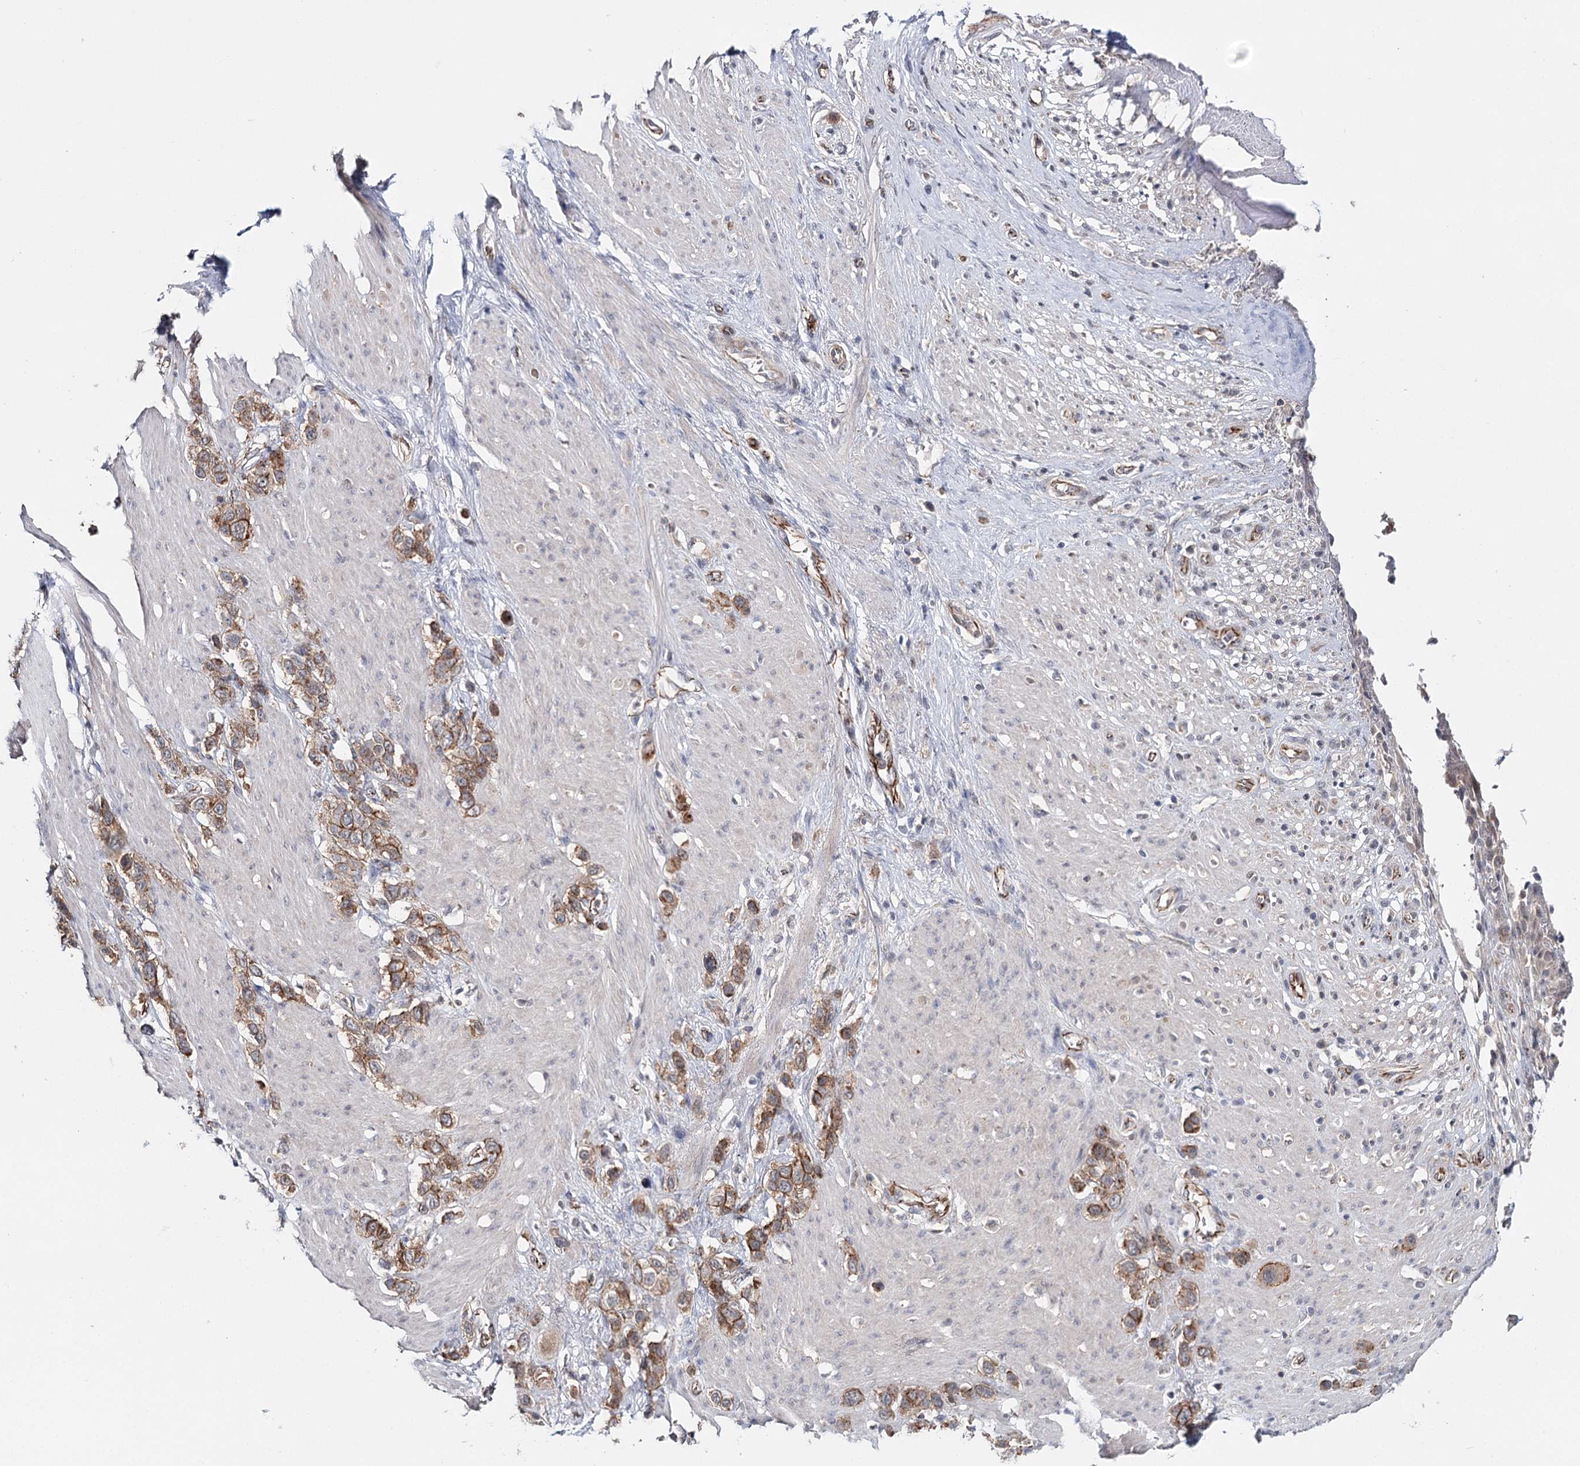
{"staining": {"intensity": "moderate", "quantity": ">75%", "location": "cytoplasmic/membranous"}, "tissue": "stomach cancer", "cell_type": "Tumor cells", "image_type": "cancer", "snomed": [{"axis": "morphology", "description": "Adenocarcinoma, NOS"}, {"axis": "morphology", "description": "Adenocarcinoma, High grade"}, {"axis": "topography", "description": "Stomach, upper"}, {"axis": "topography", "description": "Stomach, lower"}], "caption": "Approximately >75% of tumor cells in stomach cancer demonstrate moderate cytoplasmic/membranous protein expression as visualized by brown immunohistochemical staining.", "gene": "PKP4", "patient": {"sex": "female", "age": 65}}